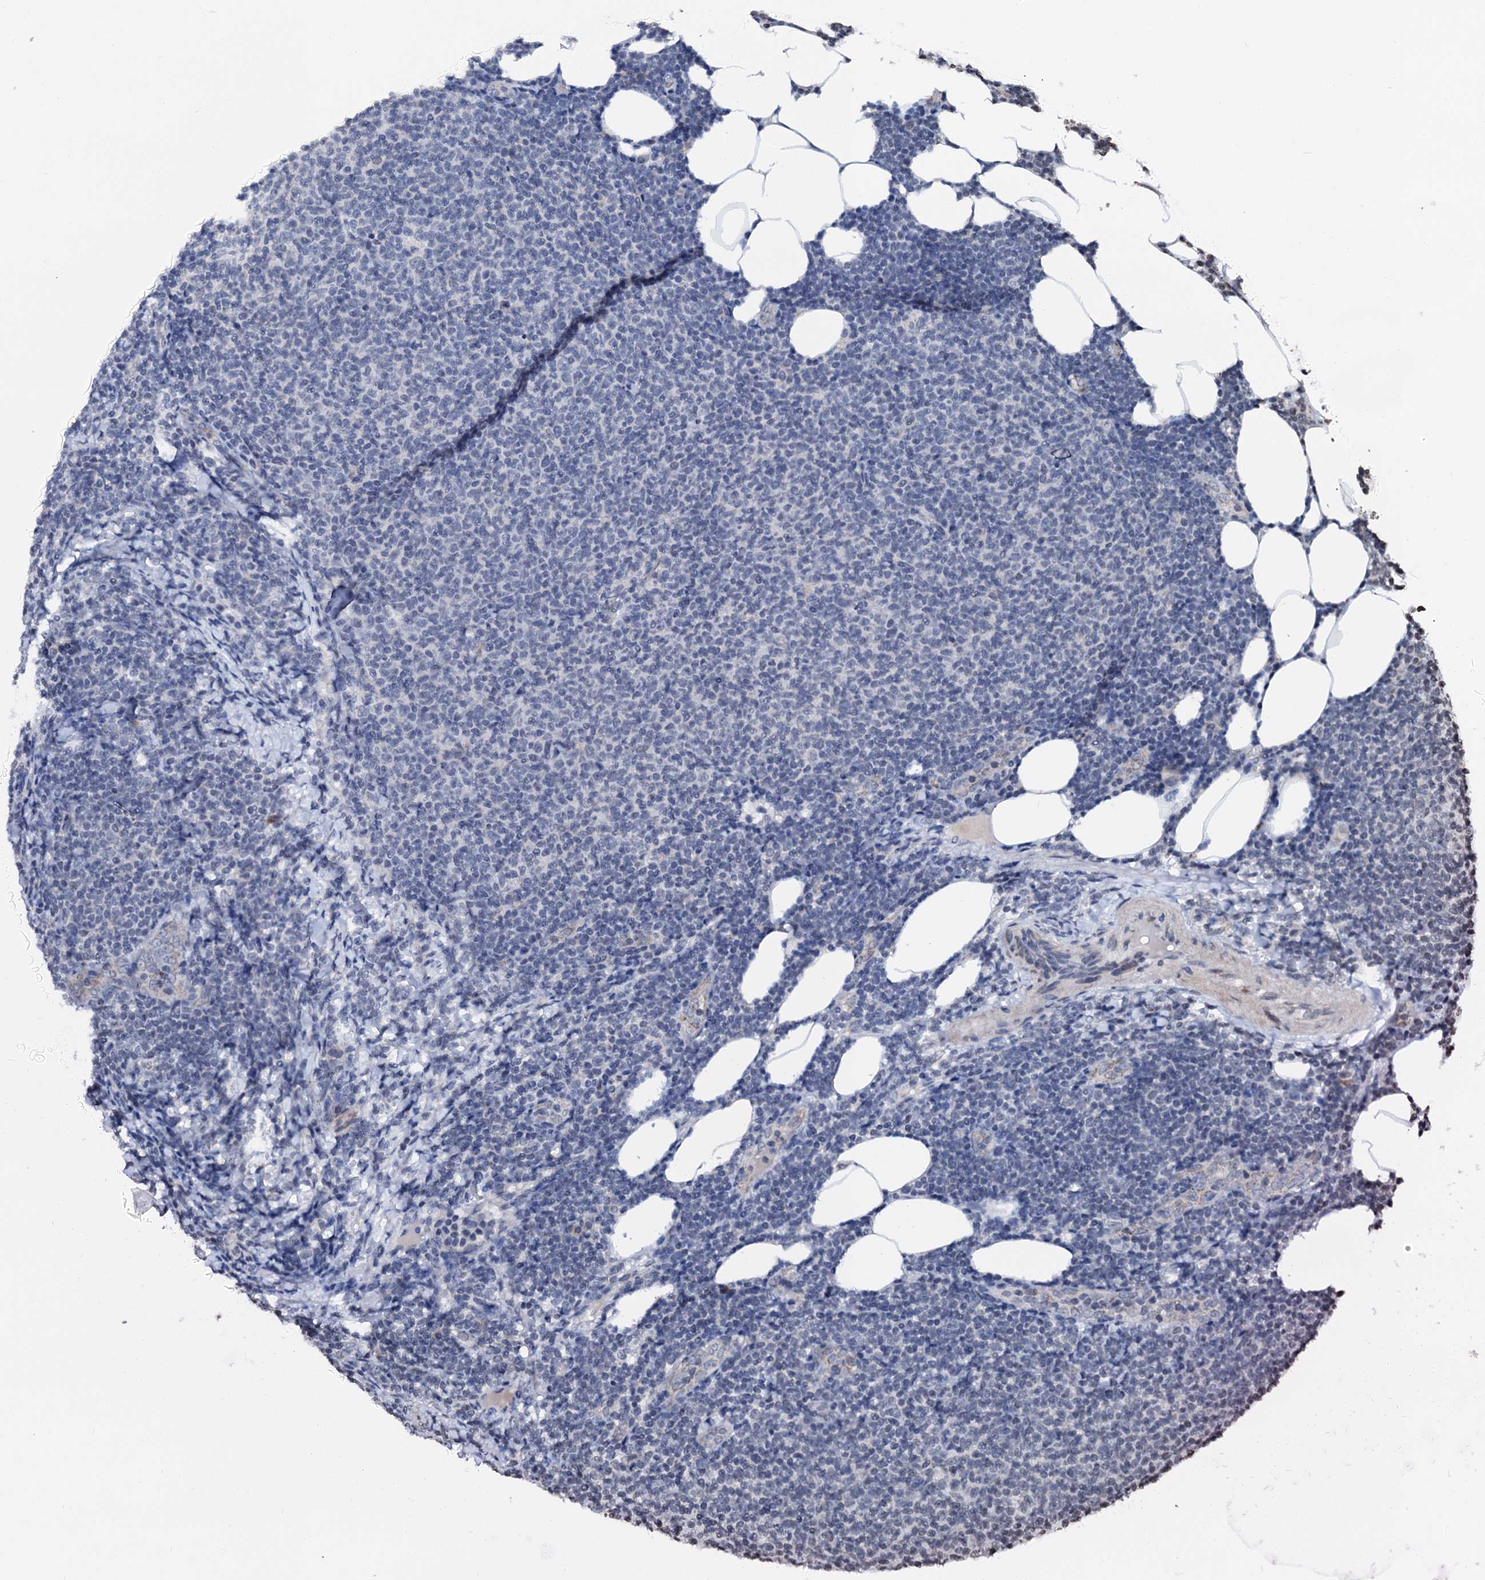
{"staining": {"intensity": "negative", "quantity": "none", "location": "none"}, "tissue": "lymphoma", "cell_type": "Tumor cells", "image_type": "cancer", "snomed": [{"axis": "morphology", "description": "Malignant lymphoma, non-Hodgkin's type, Low grade"}, {"axis": "topography", "description": "Lymph node"}], "caption": "DAB immunohistochemical staining of lymphoma reveals no significant positivity in tumor cells.", "gene": "LSM11", "patient": {"sex": "male", "age": 66}}